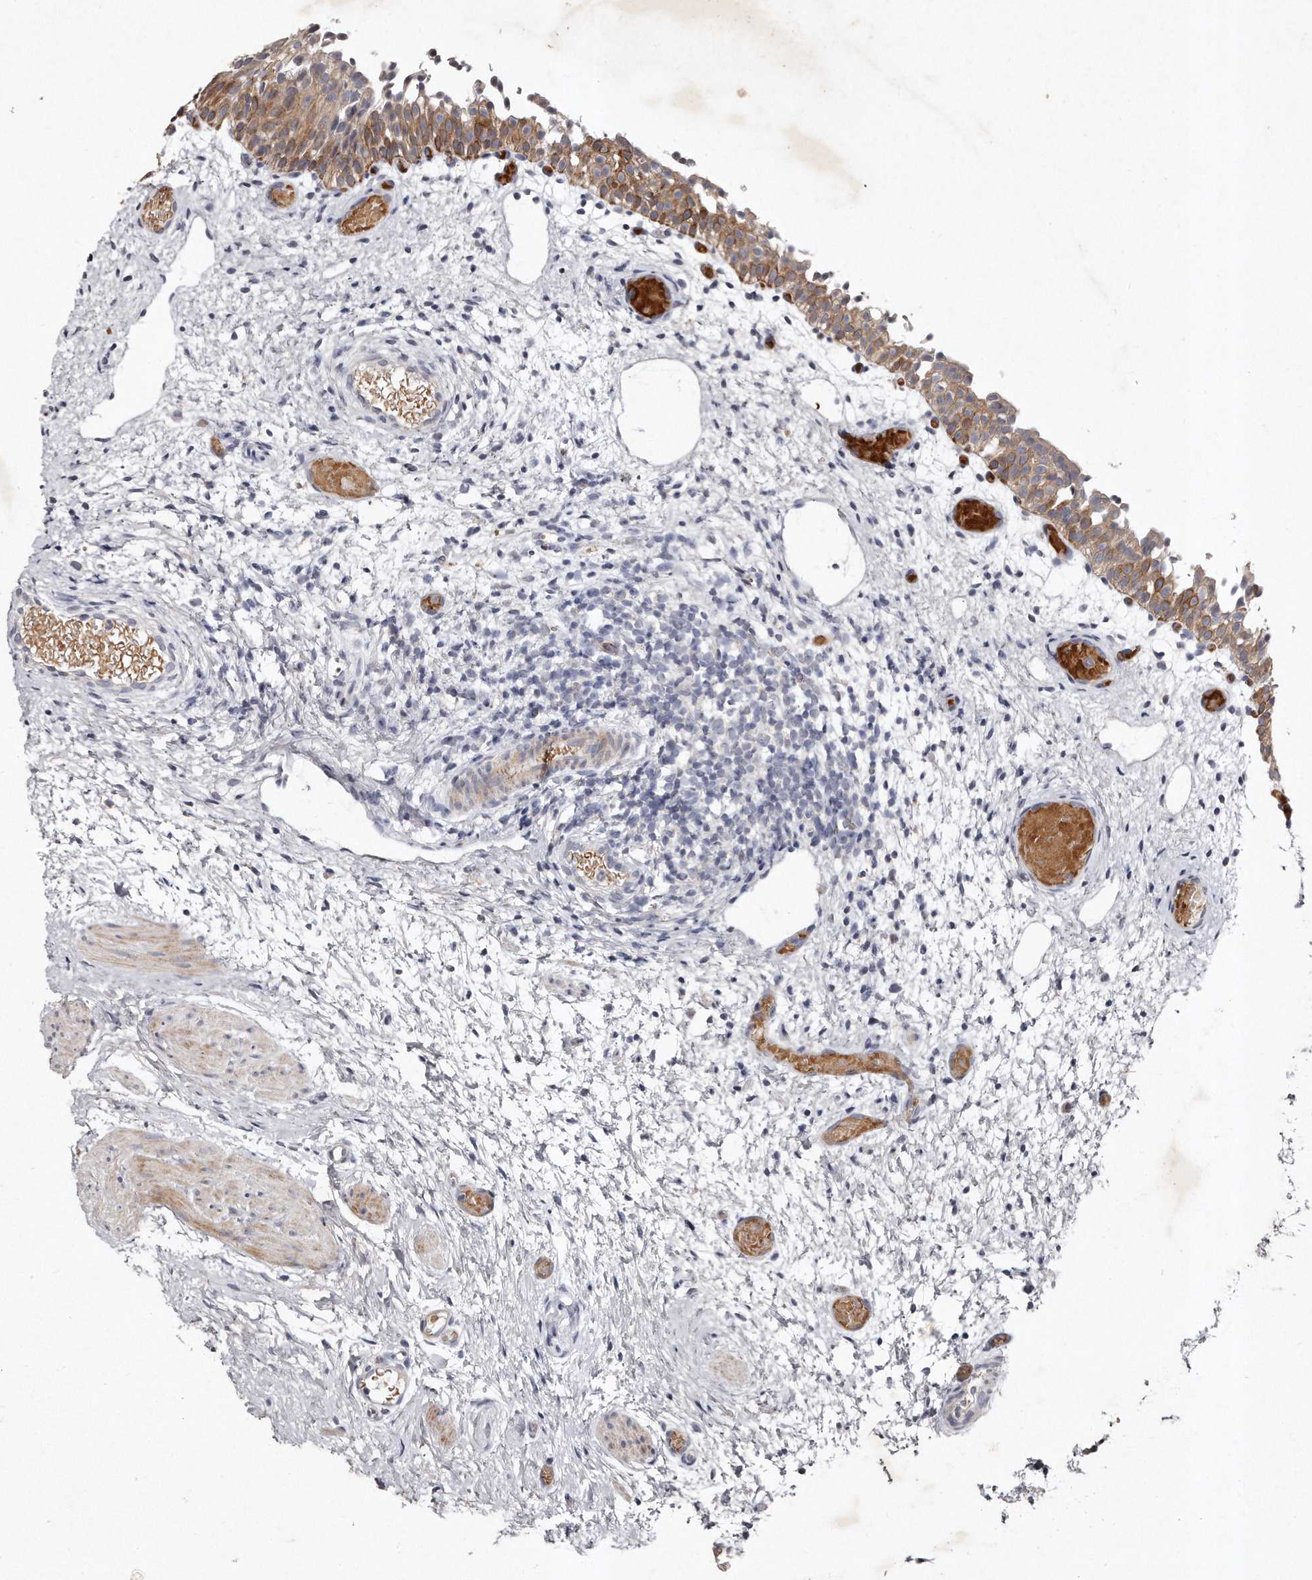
{"staining": {"intensity": "moderate", "quantity": "25%-75%", "location": "cytoplasmic/membranous"}, "tissue": "urinary bladder", "cell_type": "Urothelial cells", "image_type": "normal", "snomed": [{"axis": "morphology", "description": "Normal tissue, NOS"}, {"axis": "topography", "description": "Urinary bladder"}], "caption": "Protein expression analysis of unremarkable urinary bladder exhibits moderate cytoplasmic/membranous staining in about 25%-75% of urothelial cells.", "gene": "TECR", "patient": {"sex": "male", "age": 1}}